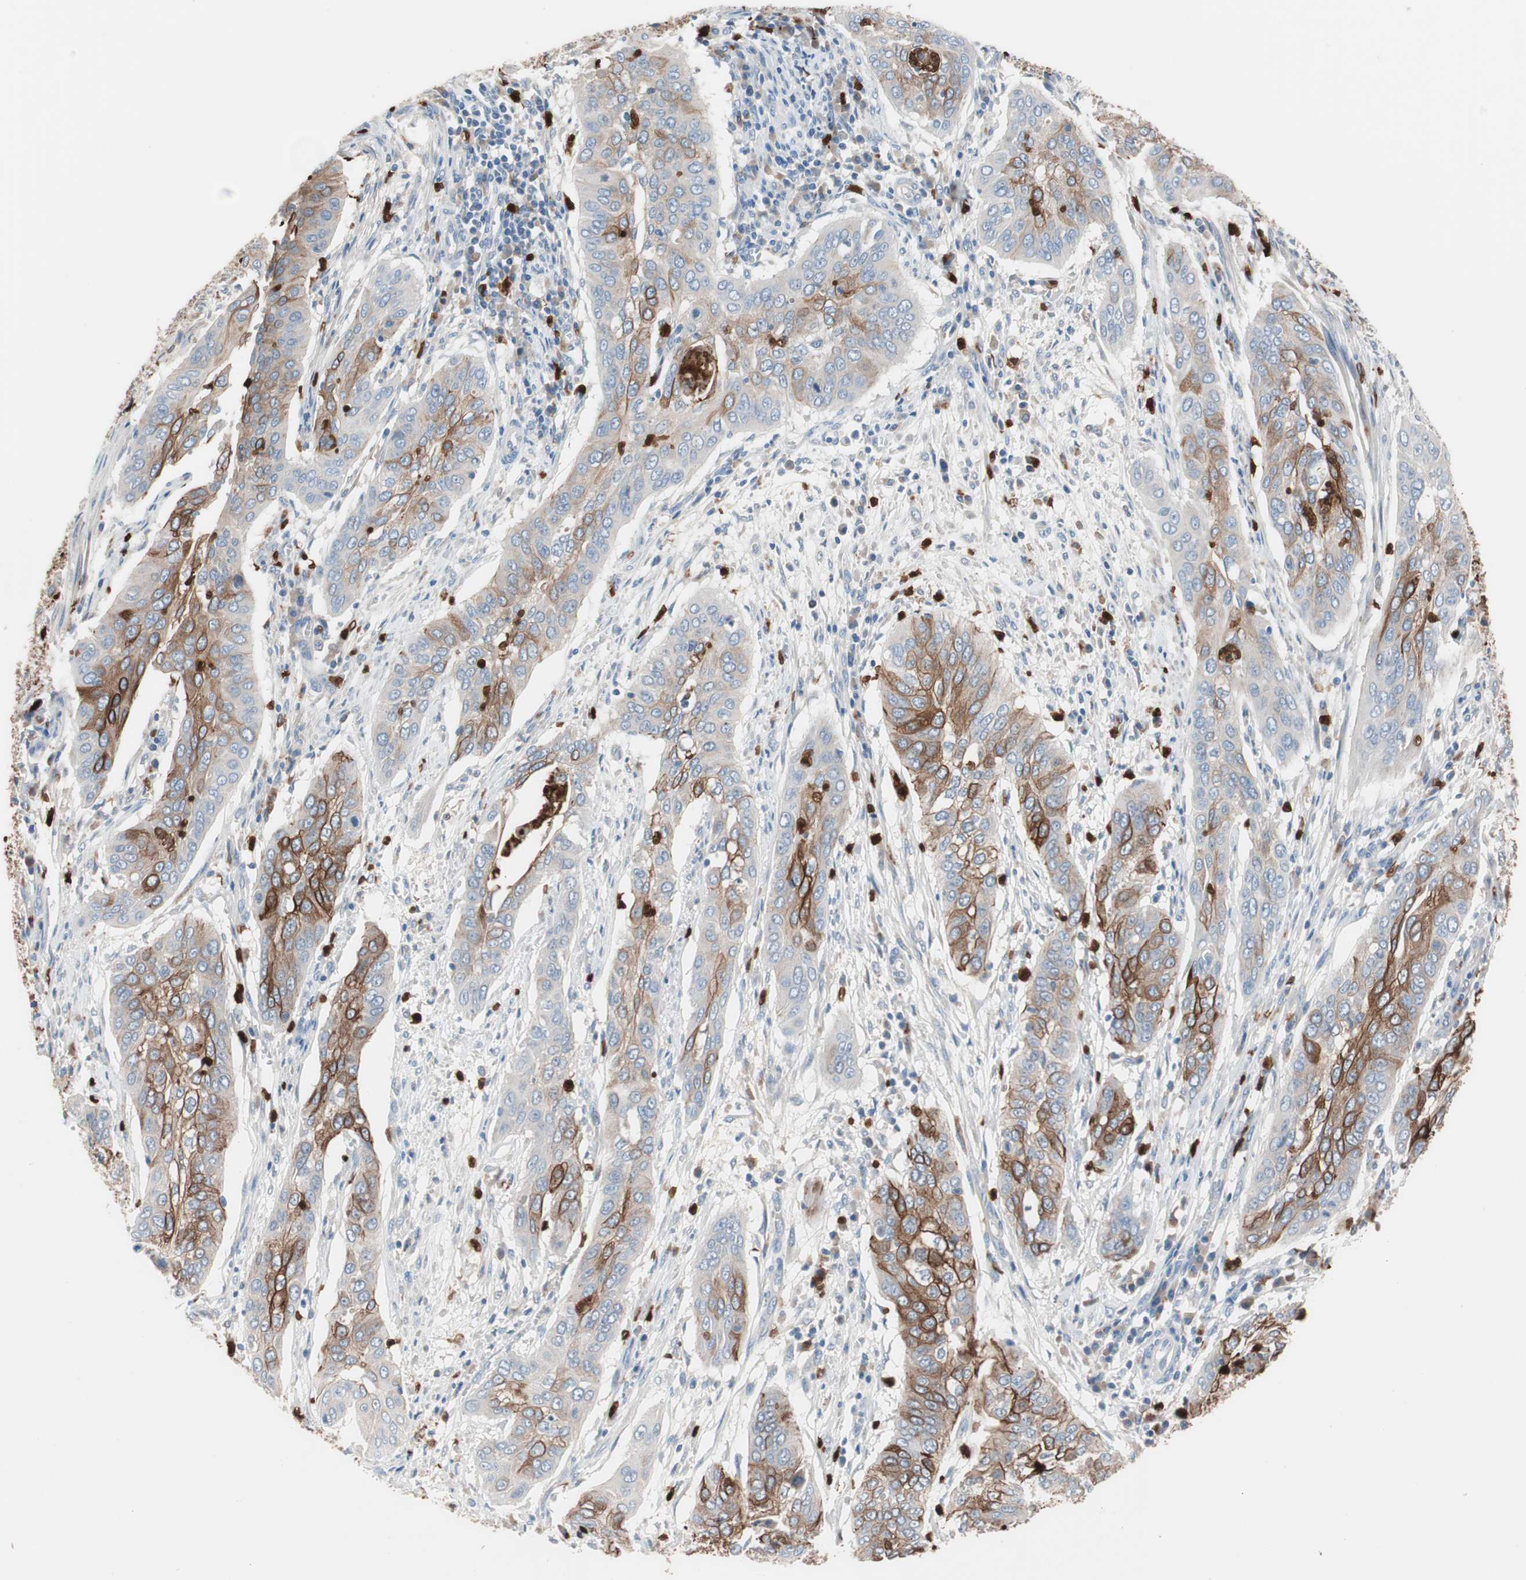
{"staining": {"intensity": "strong", "quantity": "<25%", "location": "cytoplasmic/membranous"}, "tissue": "cervical cancer", "cell_type": "Tumor cells", "image_type": "cancer", "snomed": [{"axis": "morphology", "description": "Squamous cell carcinoma, NOS"}, {"axis": "topography", "description": "Cervix"}], "caption": "Immunohistochemical staining of cervical cancer demonstrates medium levels of strong cytoplasmic/membranous positivity in approximately <25% of tumor cells.", "gene": "CLEC4D", "patient": {"sex": "female", "age": 39}}